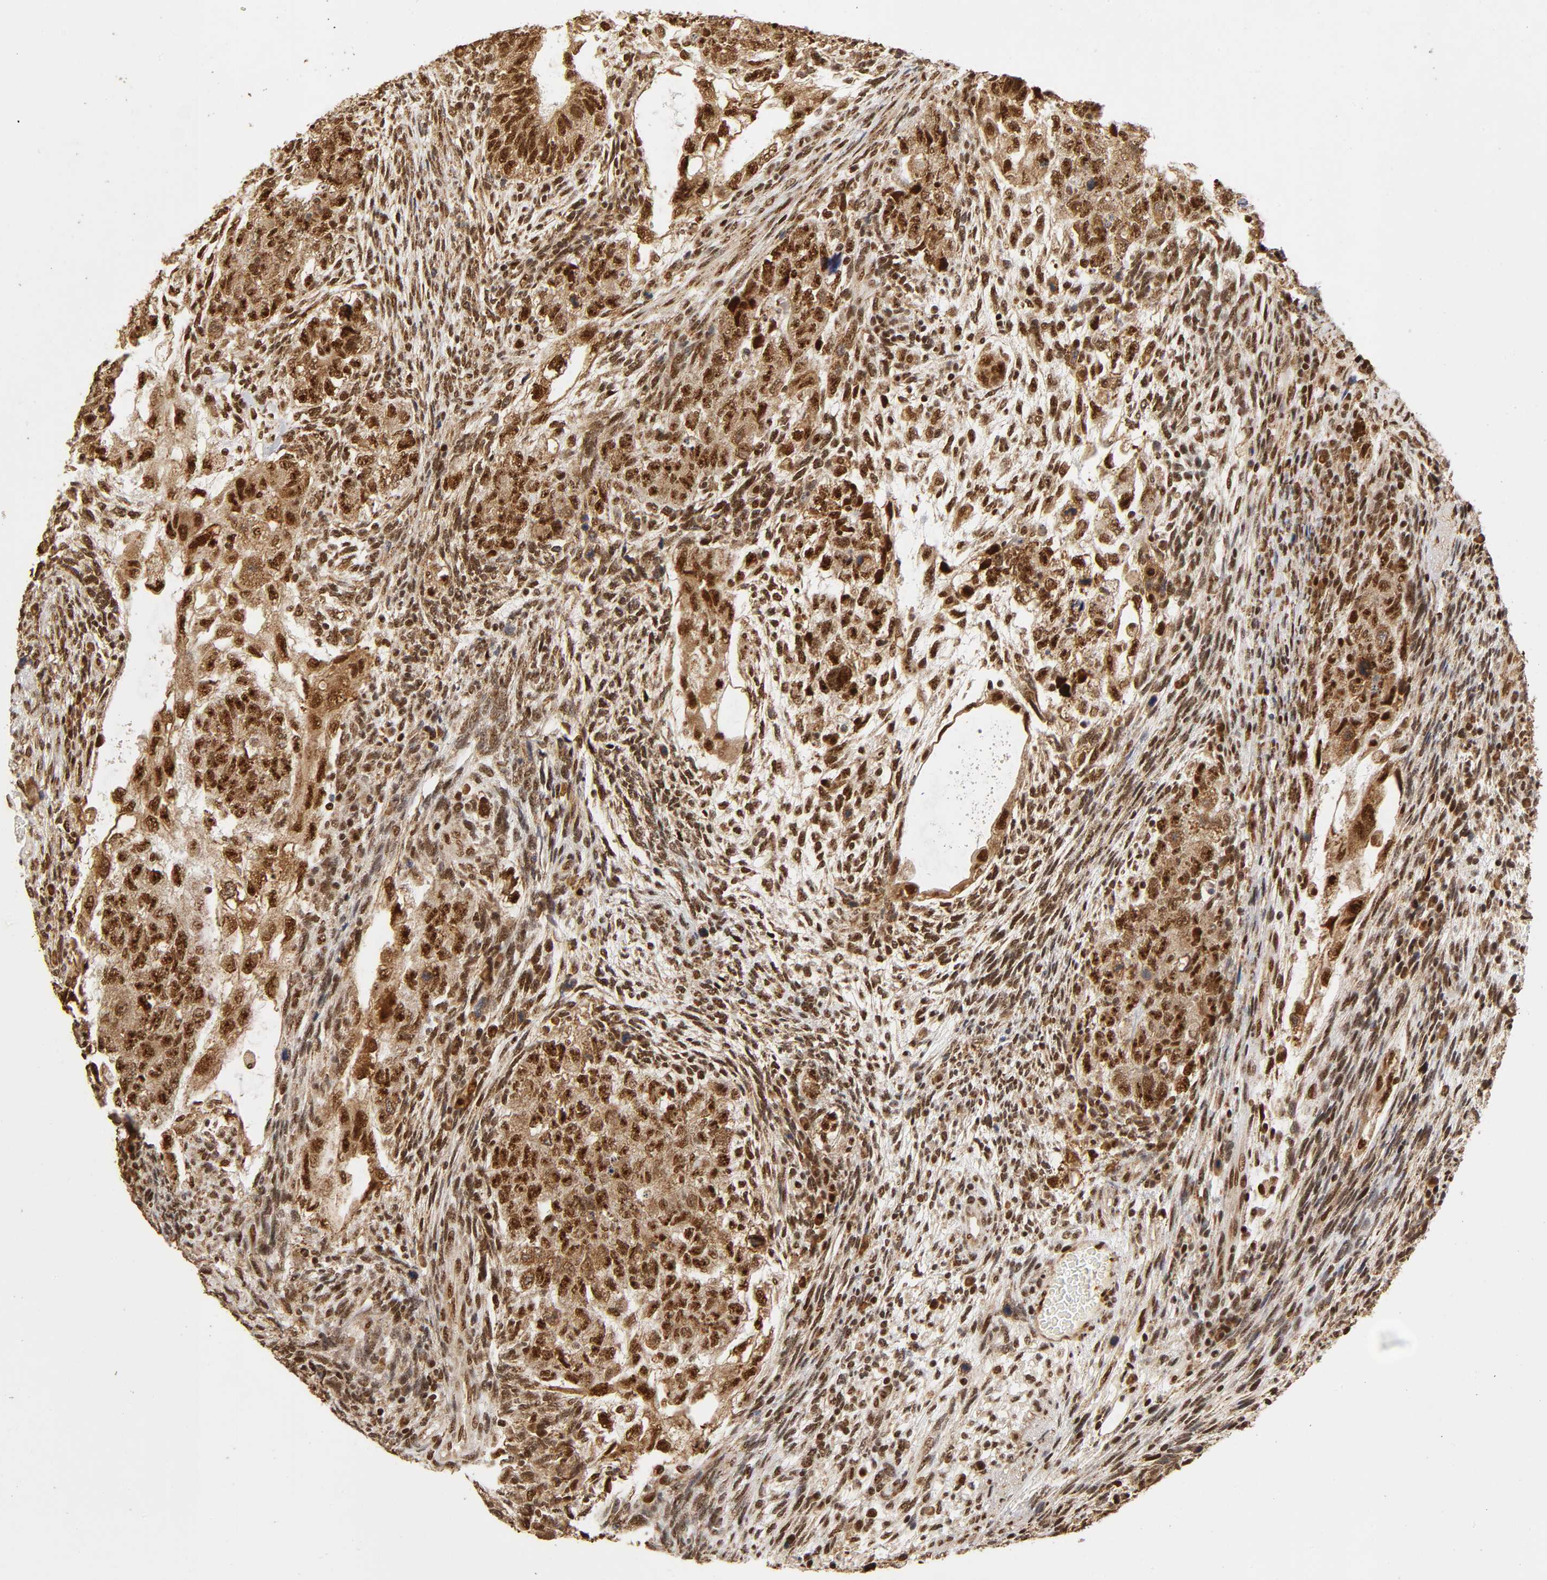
{"staining": {"intensity": "strong", "quantity": ">75%", "location": "cytoplasmic/membranous,nuclear"}, "tissue": "testis cancer", "cell_type": "Tumor cells", "image_type": "cancer", "snomed": [{"axis": "morphology", "description": "Normal tissue, NOS"}, {"axis": "morphology", "description": "Carcinoma, Embryonal, NOS"}, {"axis": "topography", "description": "Testis"}], "caption": "Immunohistochemistry of human testis cancer exhibits high levels of strong cytoplasmic/membranous and nuclear expression in approximately >75% of tumor cells.", "gene": "RNF122", "patient": {"sex": "male", "age": 36}}